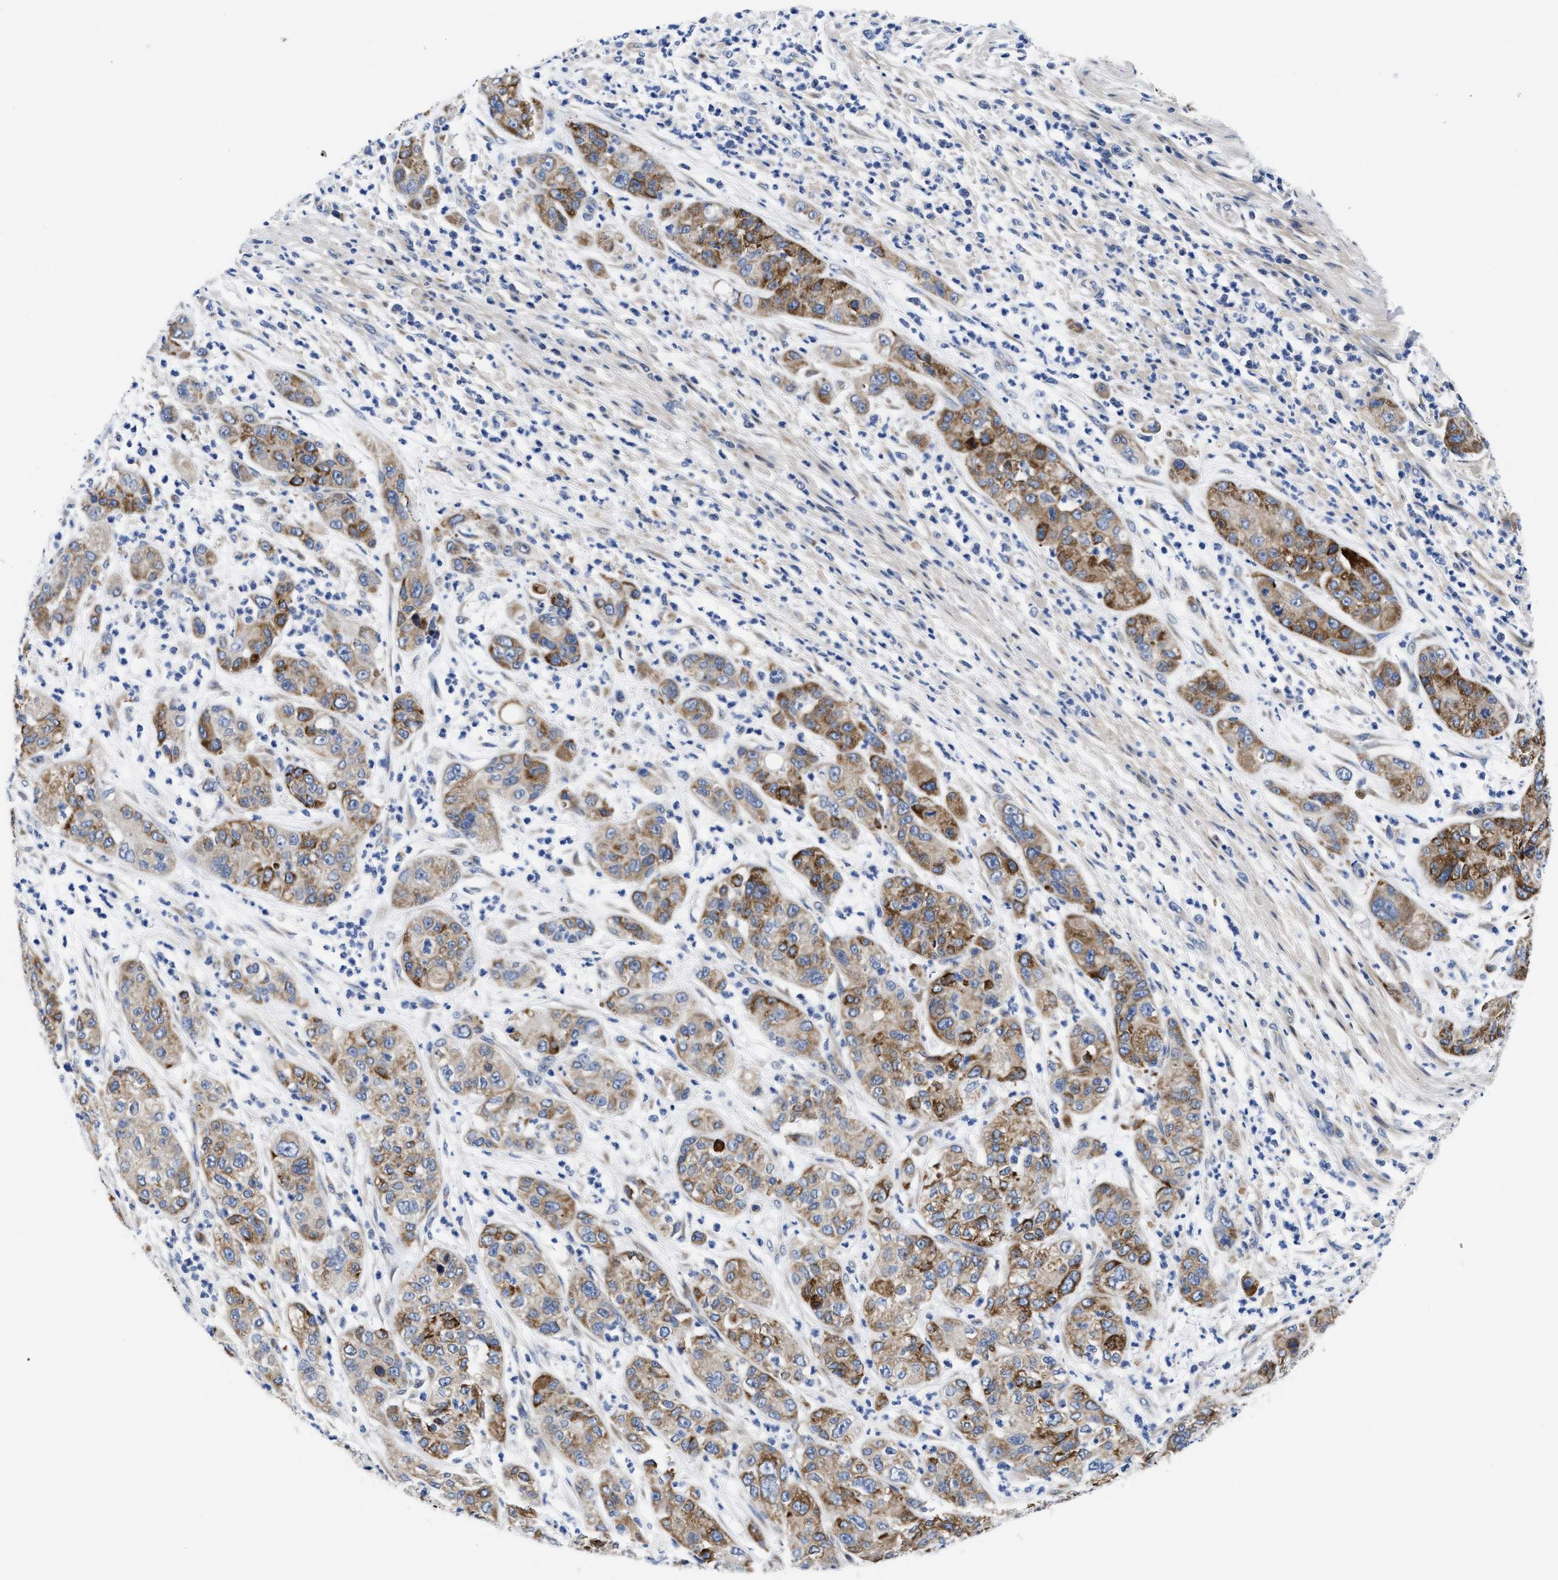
{"staining": {"intensity": "moderate", "quantity": ">75%", "location": "cytoplasmic/membranous"}, "tissue": "pancreatic cancer", "cell_type": "Tumor cells", "image_type": "cancer", "snomed": [{"axis": "morphology", "description": "Adenocarcinoma, NOS"}, {"axis": "topography", "description": "Pancreas"}], "caption": "High-power microscopy captured an immunohistochemistry (IHC) micrograph of pancreatic cancer, revealing moderate cytoplasmic/membranous staining in about >75% of tumor cells.", "gene": "RINT1", "patient": {"sex": "female", "age": 78}}